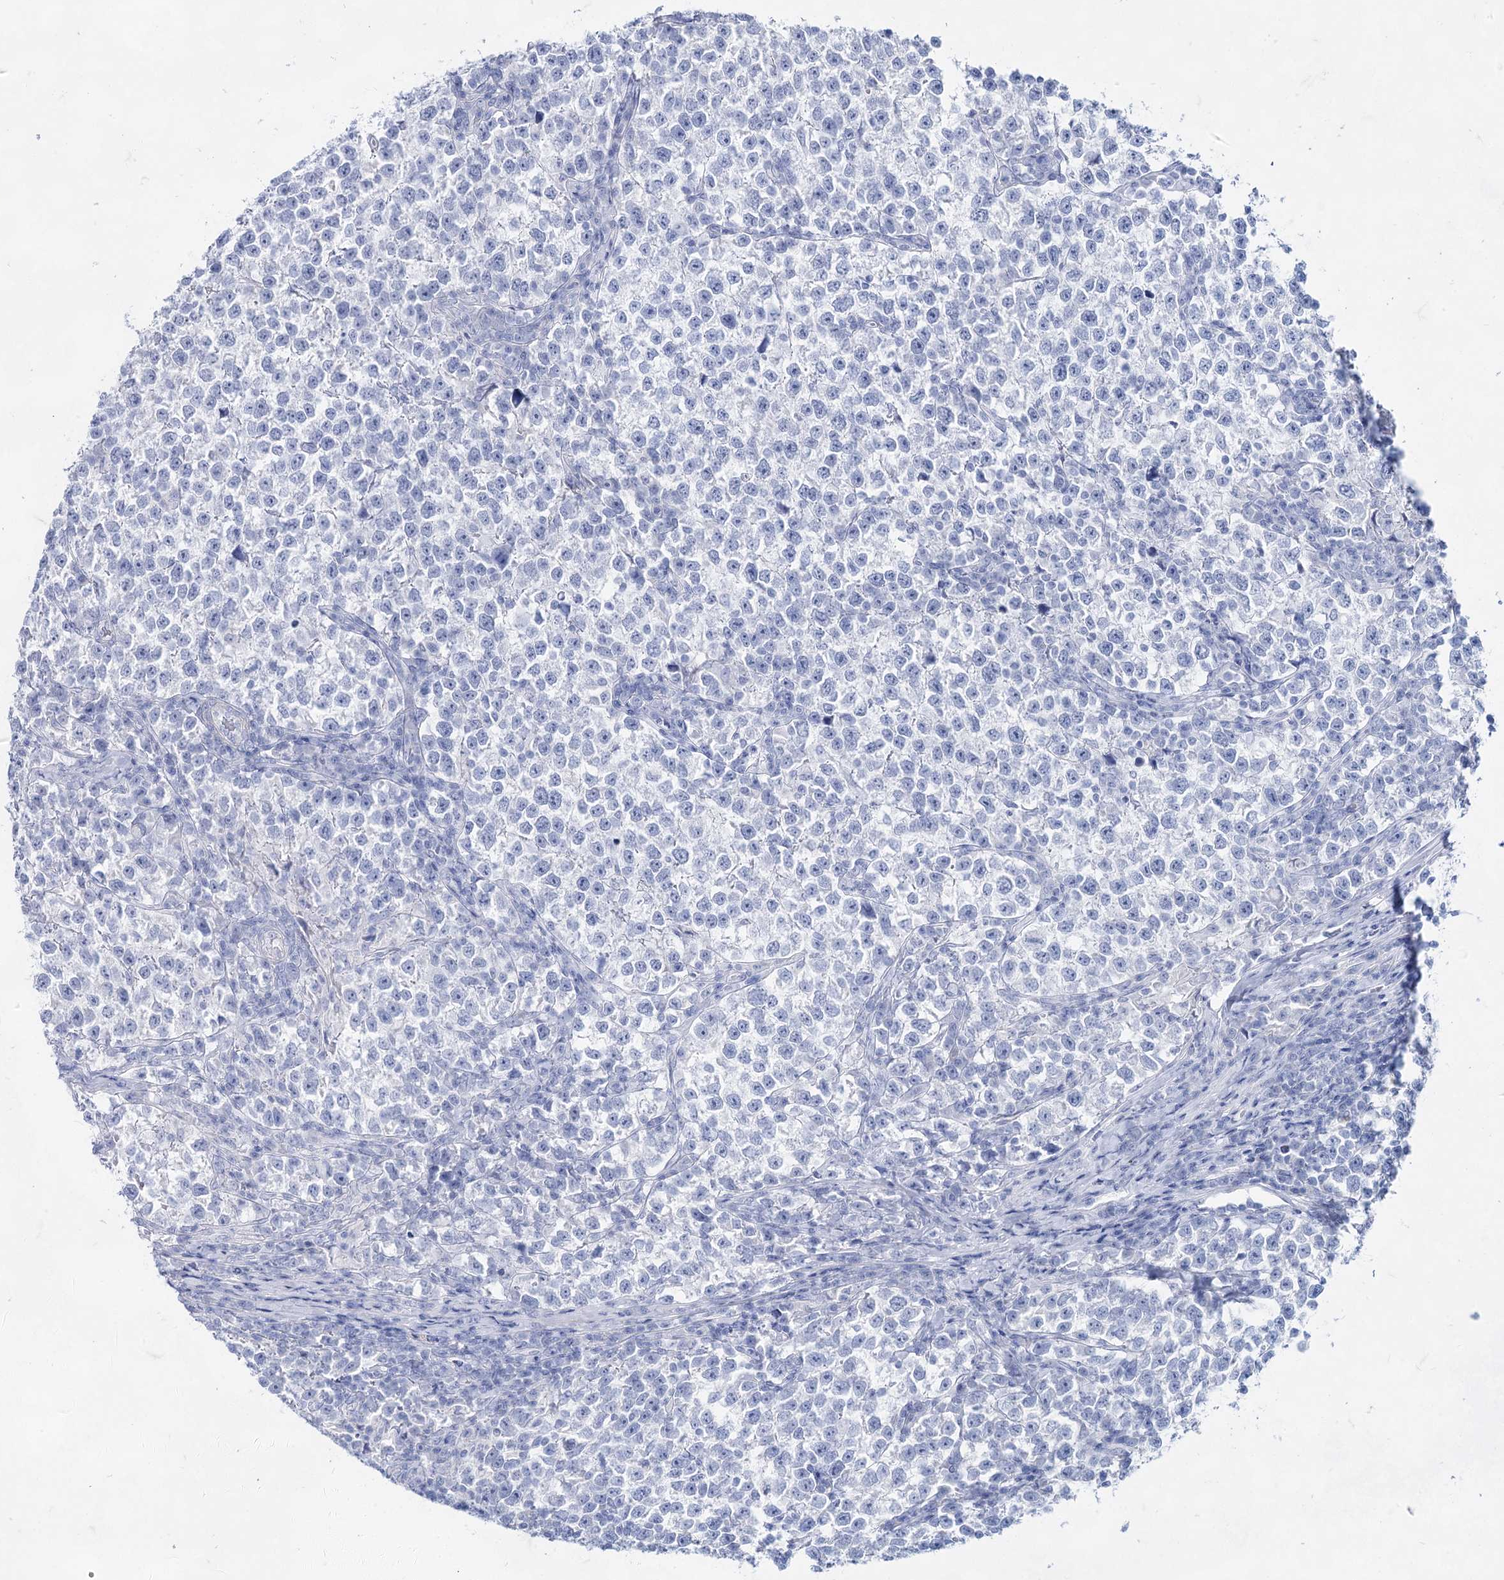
{"staining": {"intensity": "negative", "quantity": "none", "location": "none"}, "tissue": "testis cancer", "cell_type": "Tumor cells", "image_type": "cancer", "snomed": [{"axis": "morphology", "description": "Normal tissue, NOS"}, {"axis": "morphology", "description": "Seminoma, NOS"}, {"axis": "topography", "description": "Testis"}], "caption": "Immunohistochemistry of human seminoma (testis) reveals no staining in tumor cells.", "gene": "ACRV1", "patient": {"sex": "male", "age": 43}}